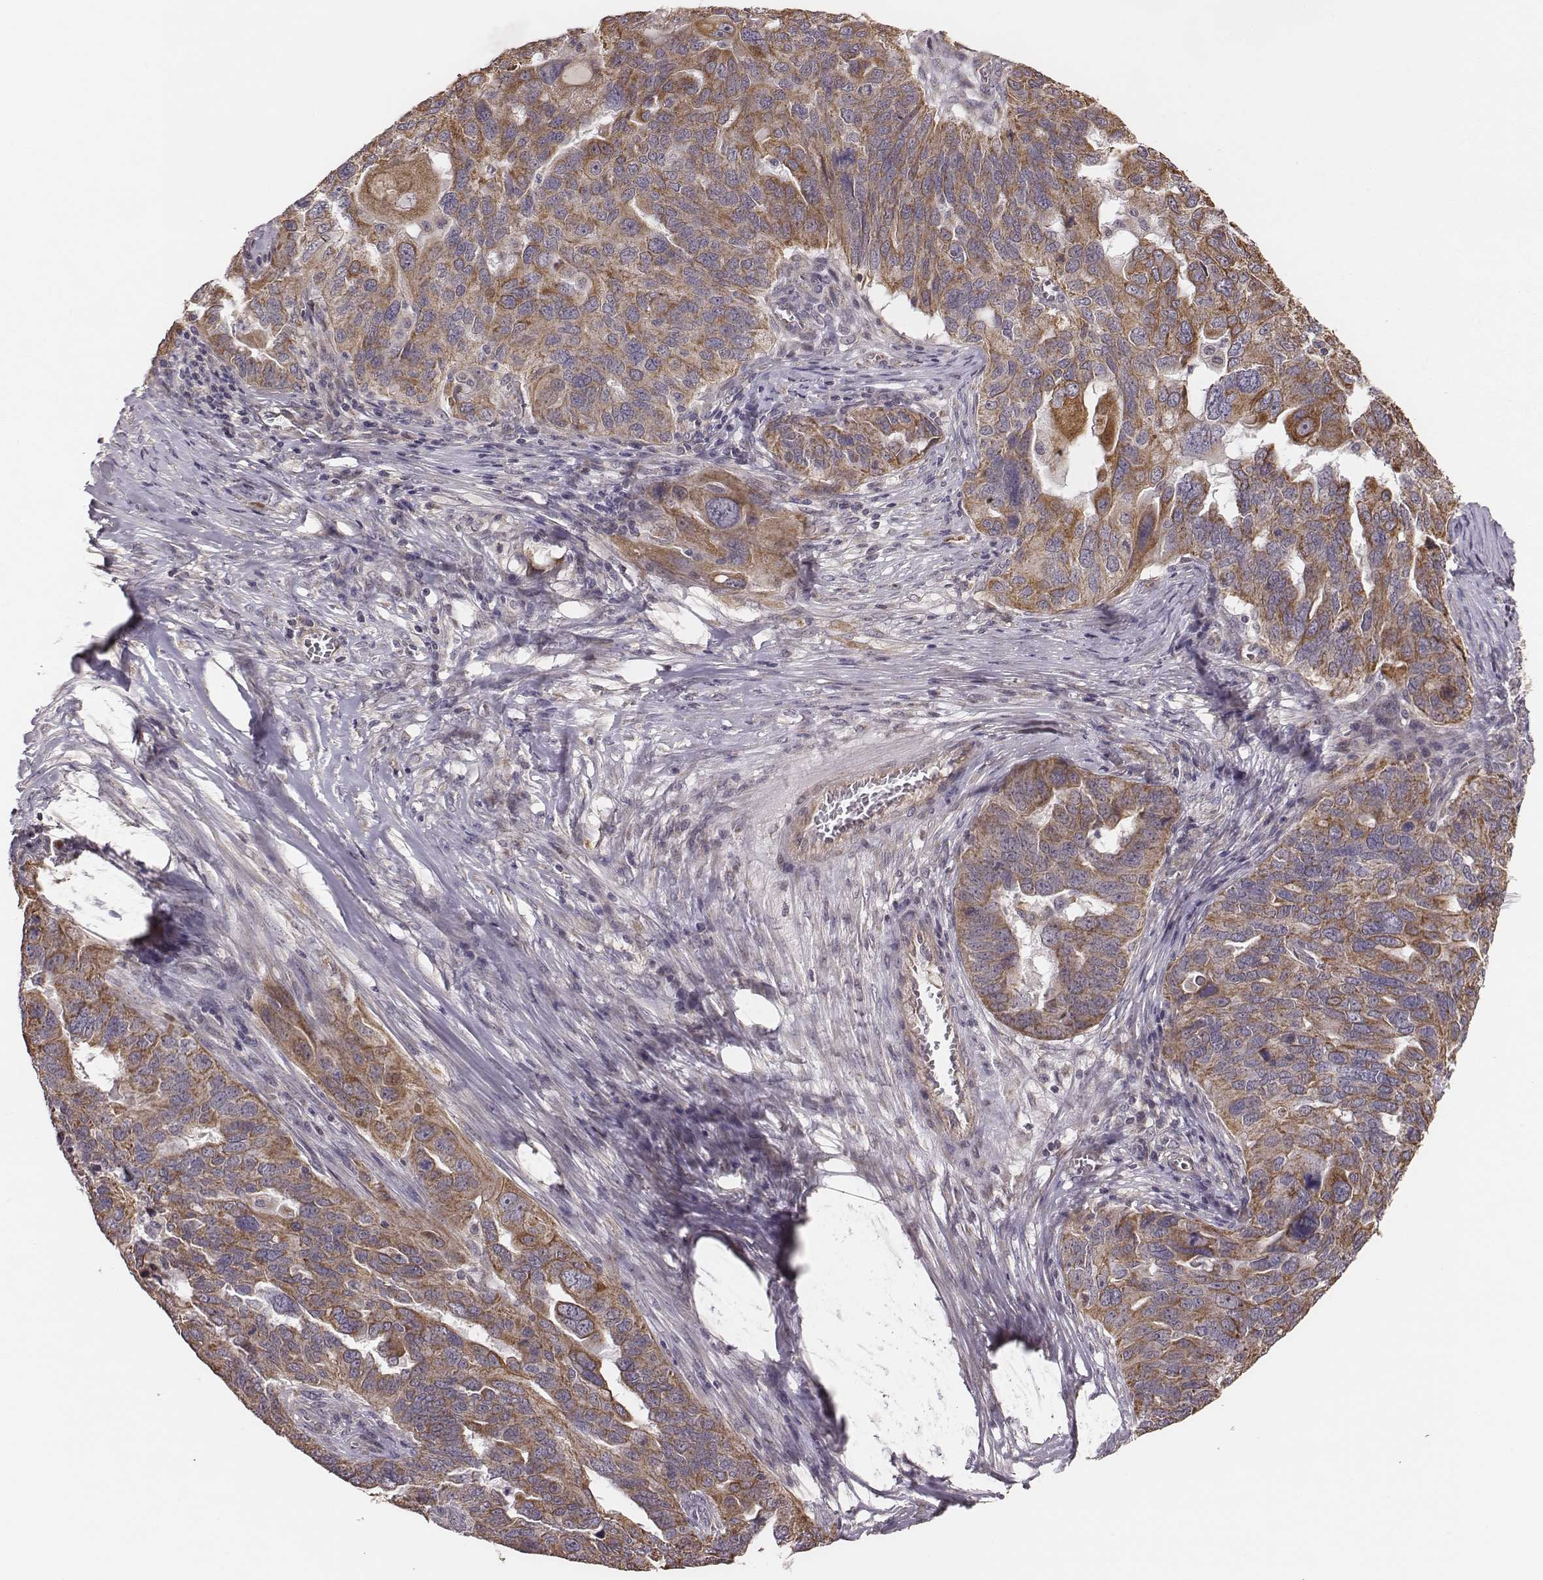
{"staining": {"intensity": "moderate", "quantity": ">75%", "location": "cytoplasmic/membranous"}, "tissue": "ovarian cancer", "cell_type": "Tumor cells", "image_type": "cancer", "snomed": [{"axis": "morphology", "description": "Carcinoma, endometroid"}, {"axis": "topography", "description": "Soft tissue"}, {"axis": "topography", "description": "Ovary"}], "caption": "This histopathology image exhibits immunohistochemistry (IHC) staining of human endometroid carcinoma (ovarian), with medium moderate cytoplasmic/membranous staining in about >75% of tumor cells.", "gene": "HAVCR1", "patient": {"sex": "female", "age": 52}}